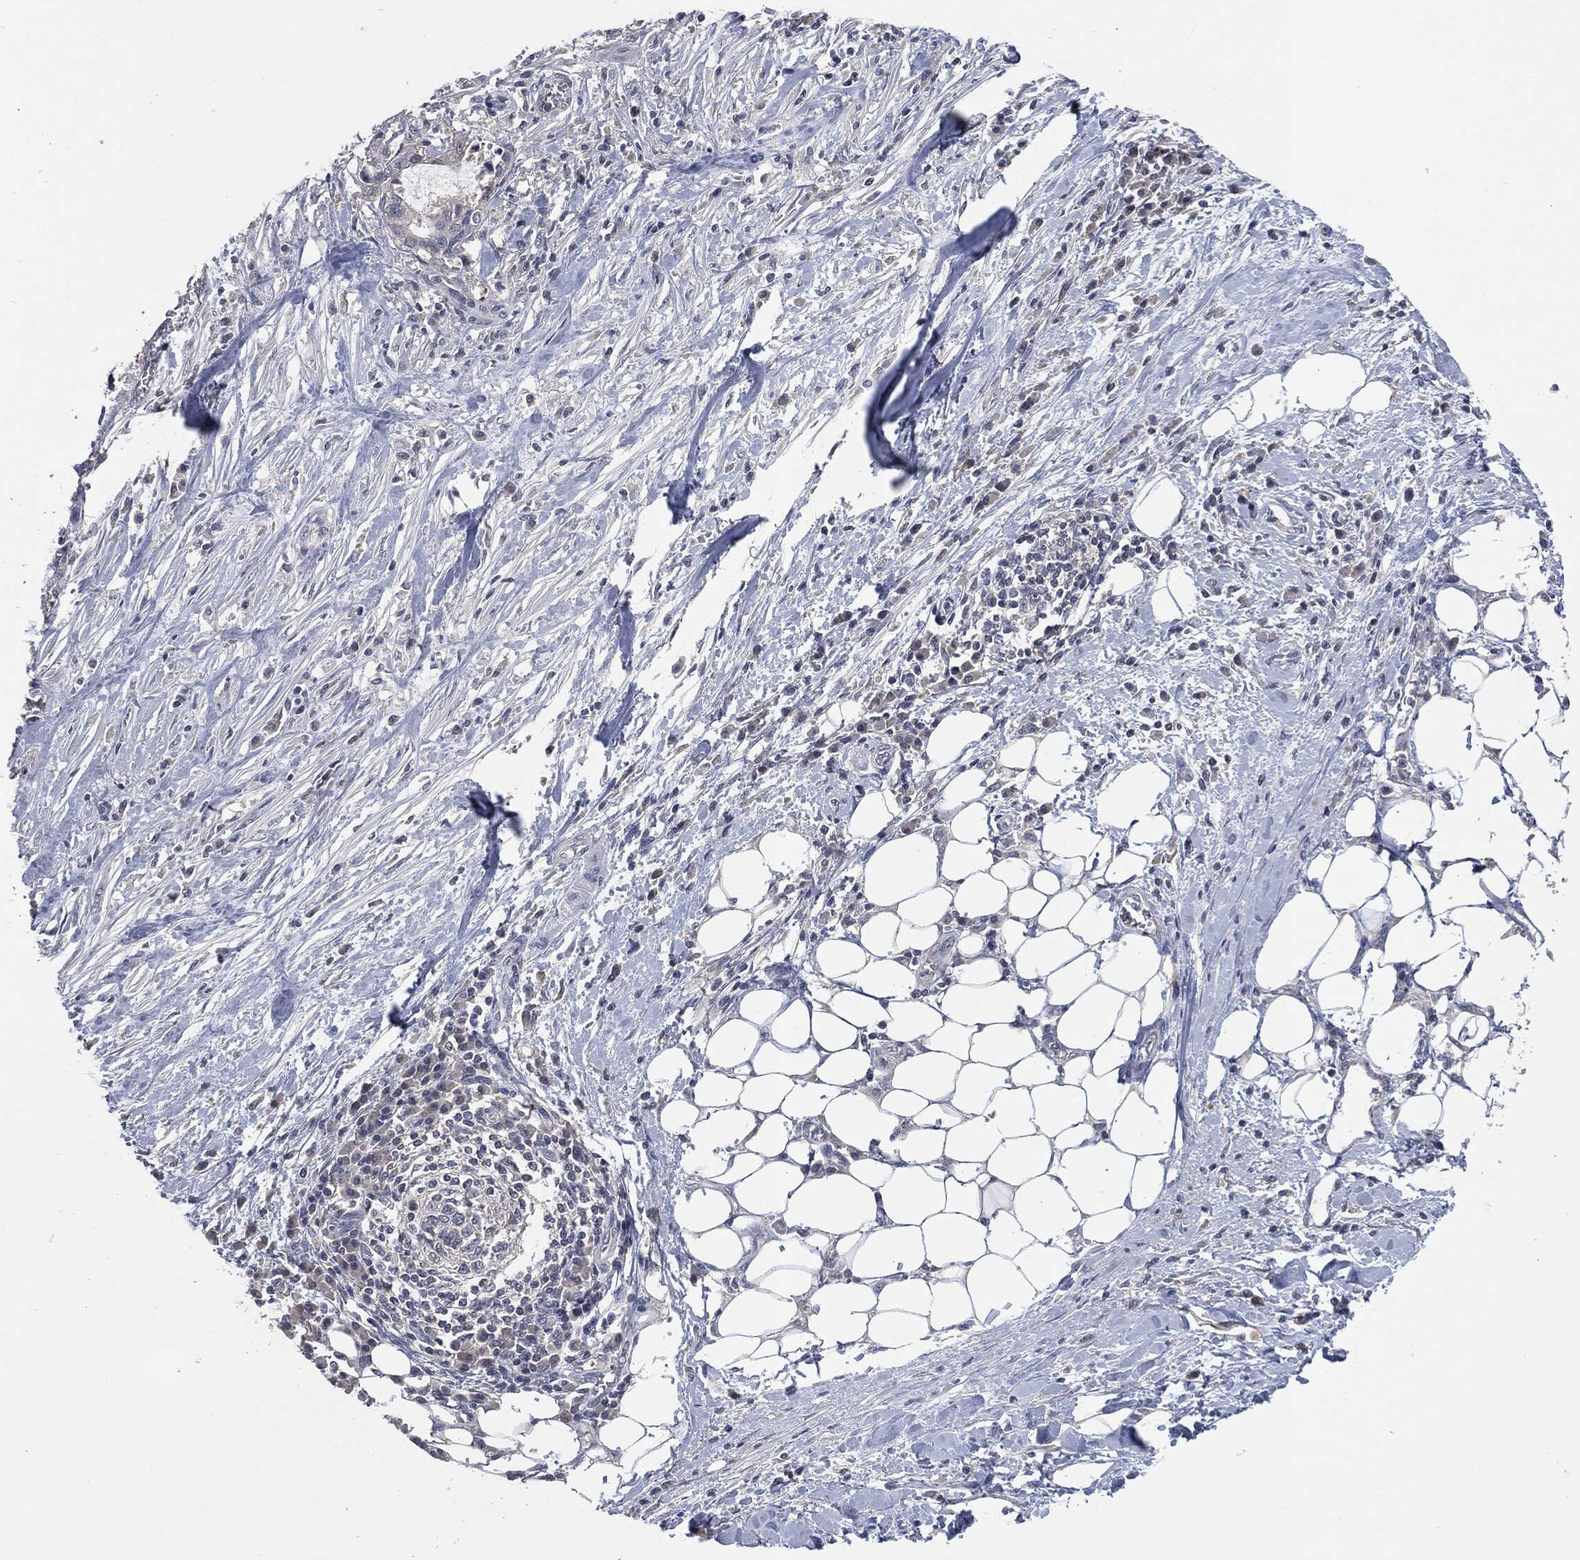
{"staining": {"intensity": "negative", "quantity": "none", "location": "none"}, "tissue": "stomach cancer", "cell_type": "Tumor cells", "image_type": "cancer", "snomed": [{"axis": "morphology", "description": "Adenocarcinoma, NOS"}, {"axis": "topography", "description": "Stomach"}], "caption": "Immunohistochemistry (IHC) of human stomach cancer (adenocarcinoma) reveals no staining in tumor cells.", "gene": "IL1RN", "patient": {"sex": "male", "age": 54}}